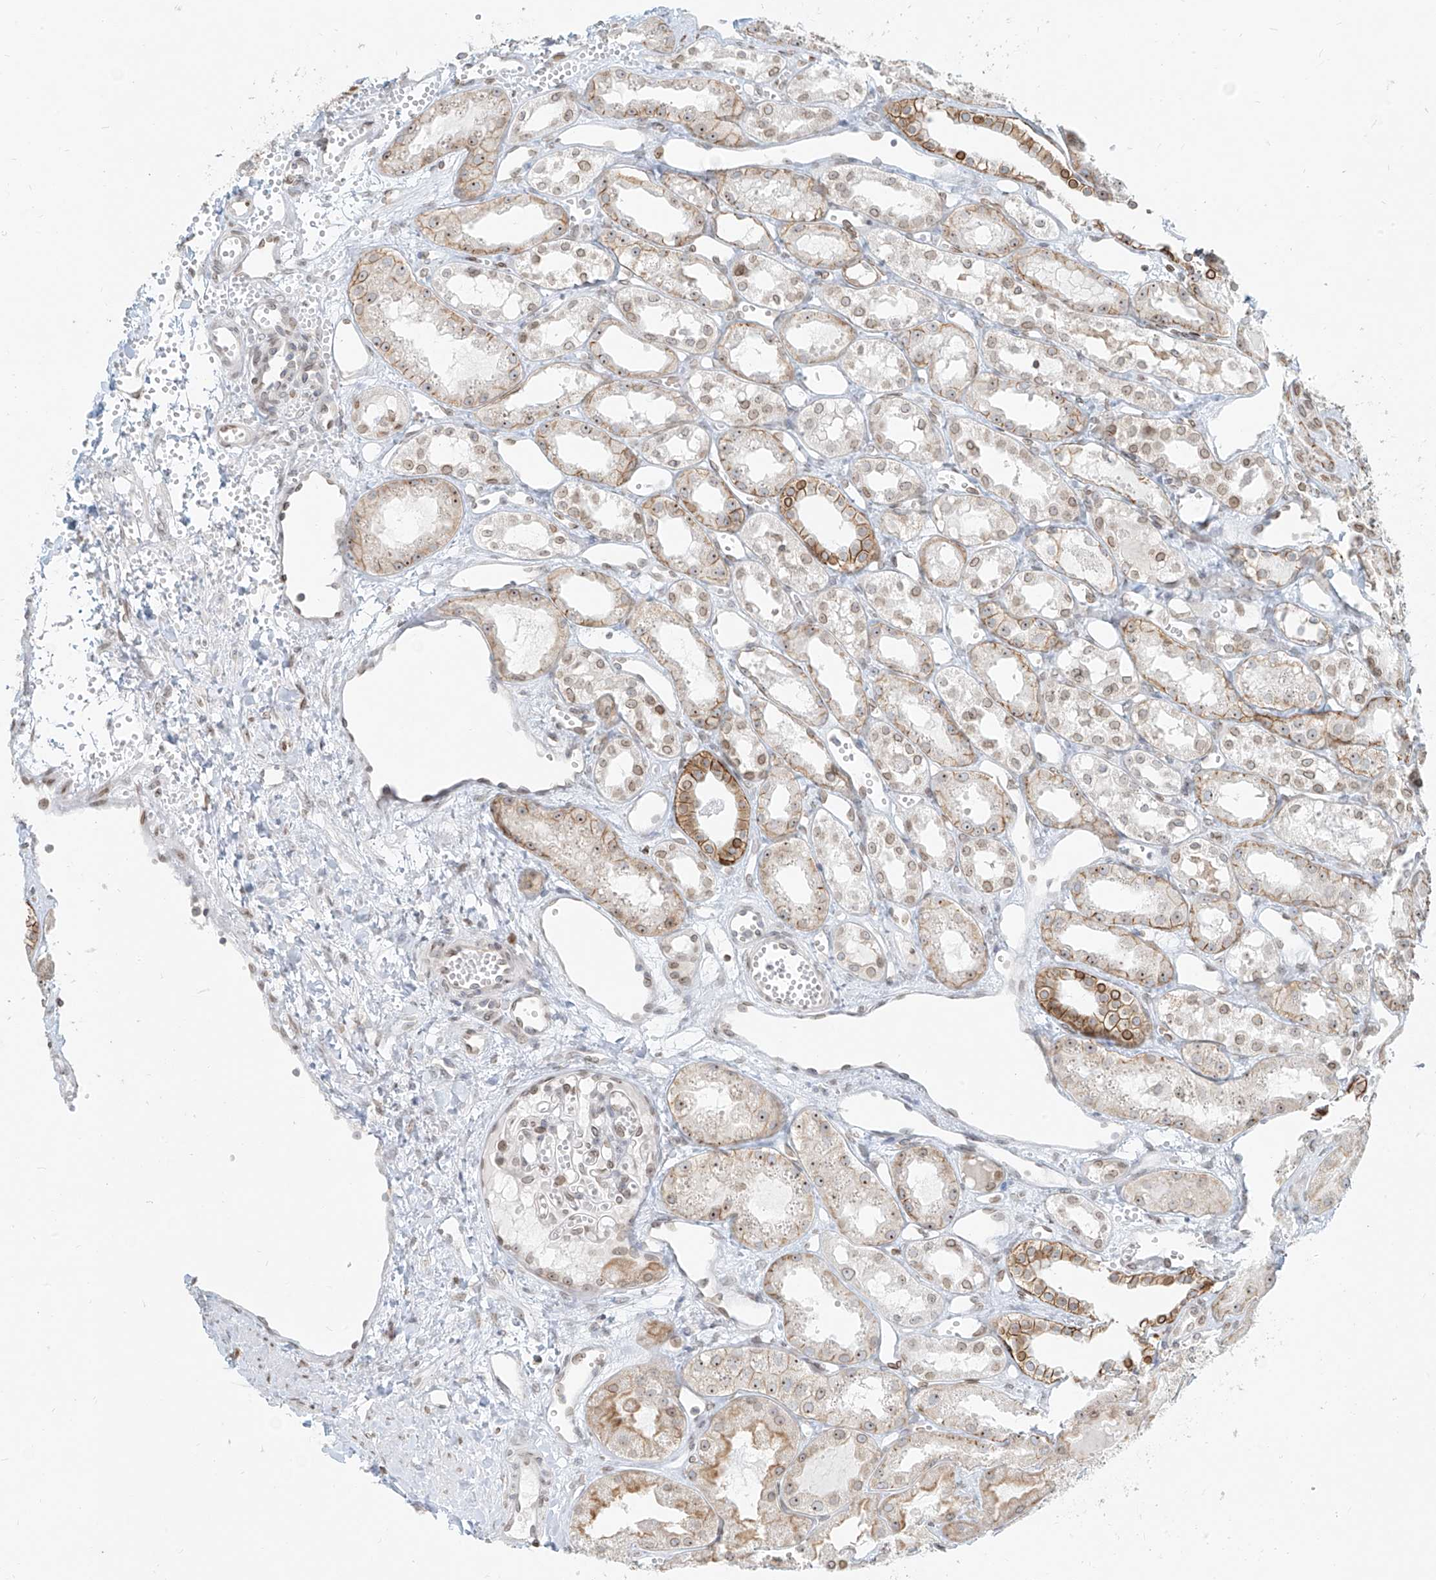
{"staining": {"intensity": "weak", "quantity": "25%-75%", "location": "nuclear"}, "tissue": "kidney", "cell_type": "Cells in glomeruli", "image_type": "normal", "snomed": [{"axis": "morphology", "description": "Normal tissue, NOS"}, {"axis": "topography", "description": "Kidney"}], "caption": "Kidney was stained to show a protein in brown. There is low levels of weak nuclear expression in approximately 25%-75% of cells in glomeruli.", "gene": "SAMD15", "patient": {"sex": "male", "age": 16}}